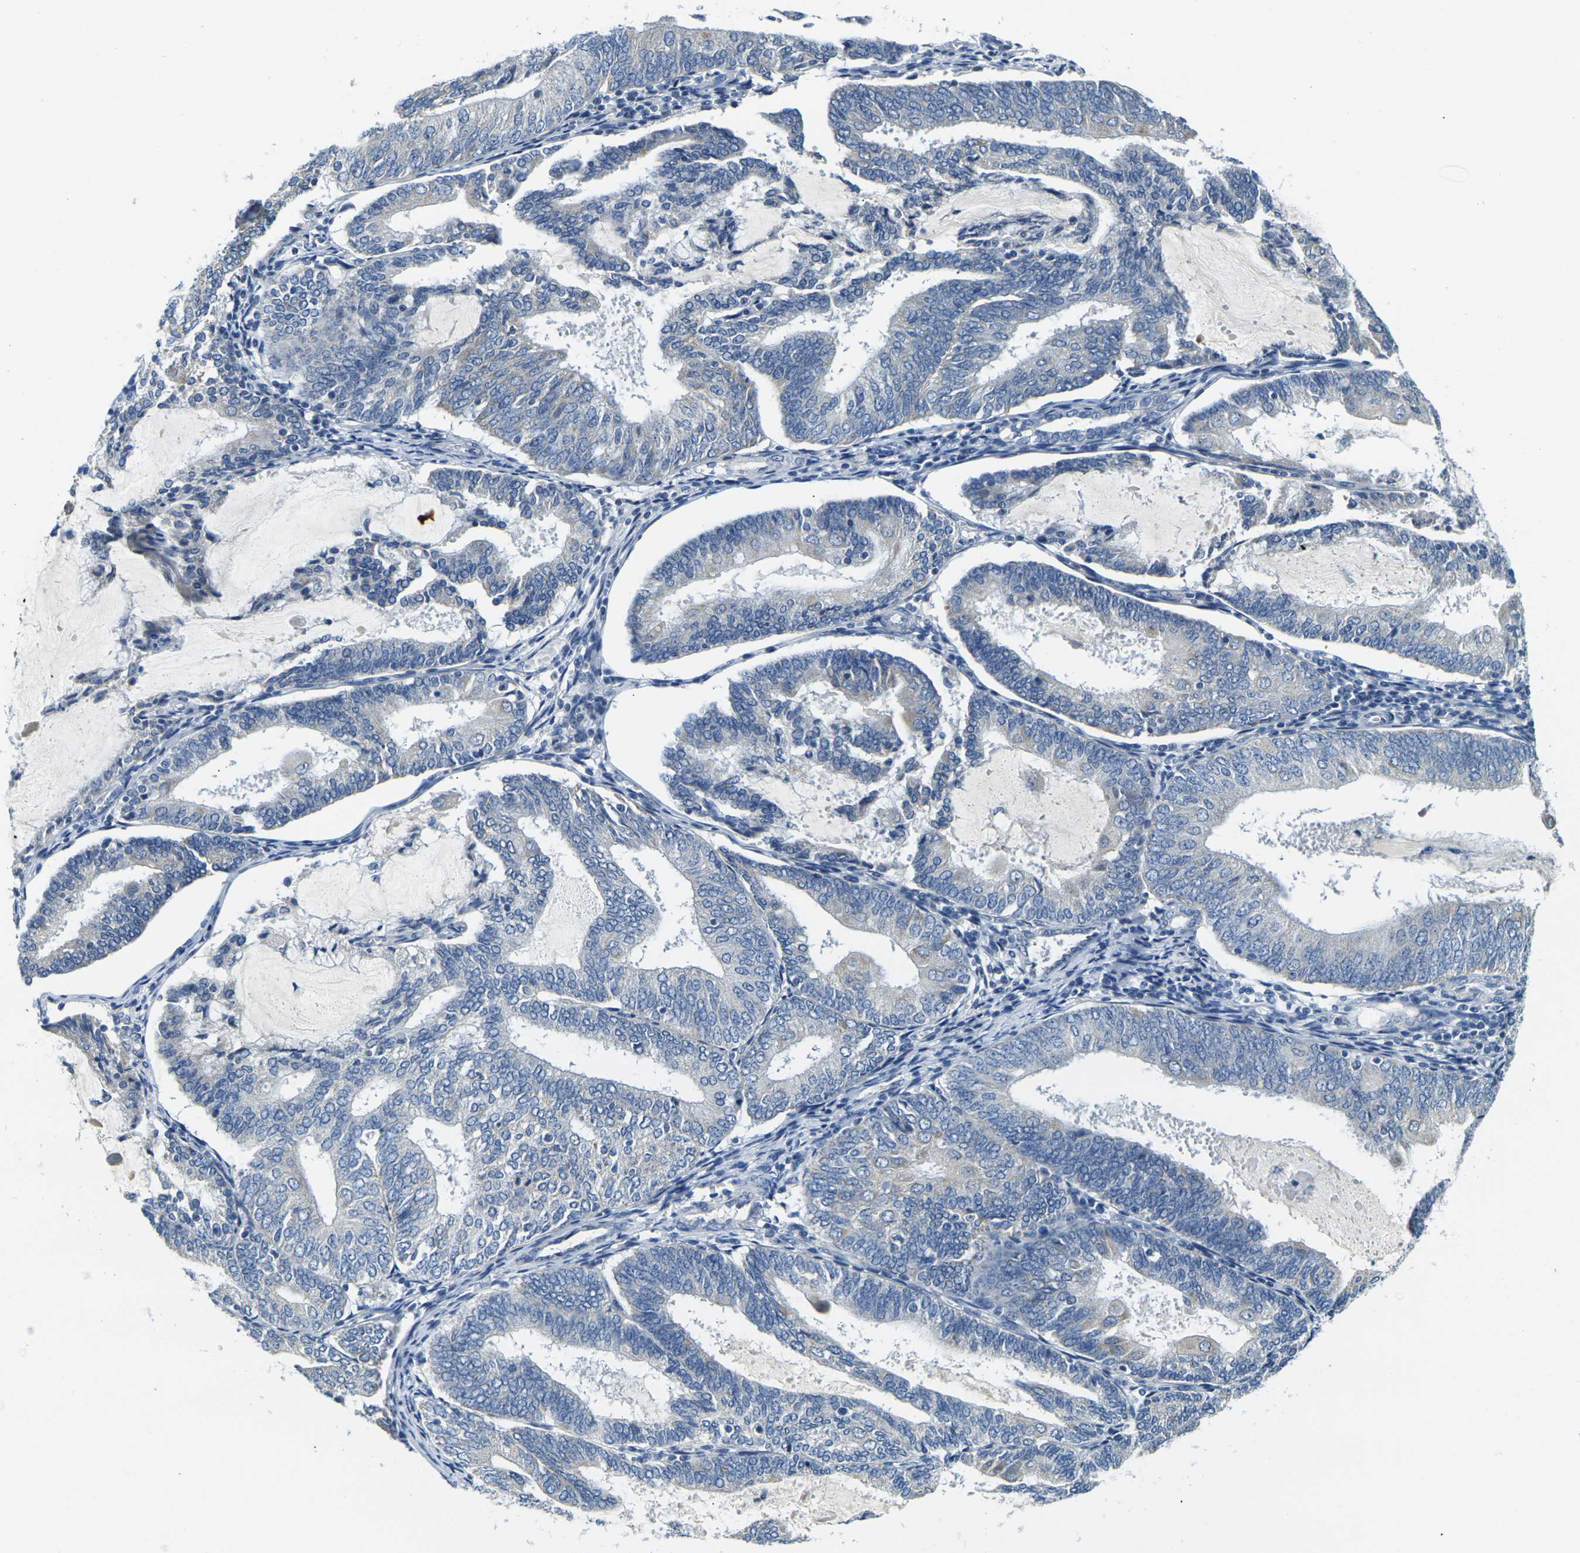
{"staining": {"intensity": "negative", "quantity": "none", "location": "none"}, "tissue": "endometrial cancer", "cell_type": "Tumor cells", "image_type": "cancer", "snomed": [{"axis": "morphology", "description": "Adenocarcinoma, NOS"}, {"axis": "topography", "description": "Endometrium"}], "caption": "Protein analysis of endometrial cancer (adenocarcinoma) demonstrates no significant positivity in tumor cells.", "gene": "SHISAL2B", "patient": {"sex": "female", "age": 81}}